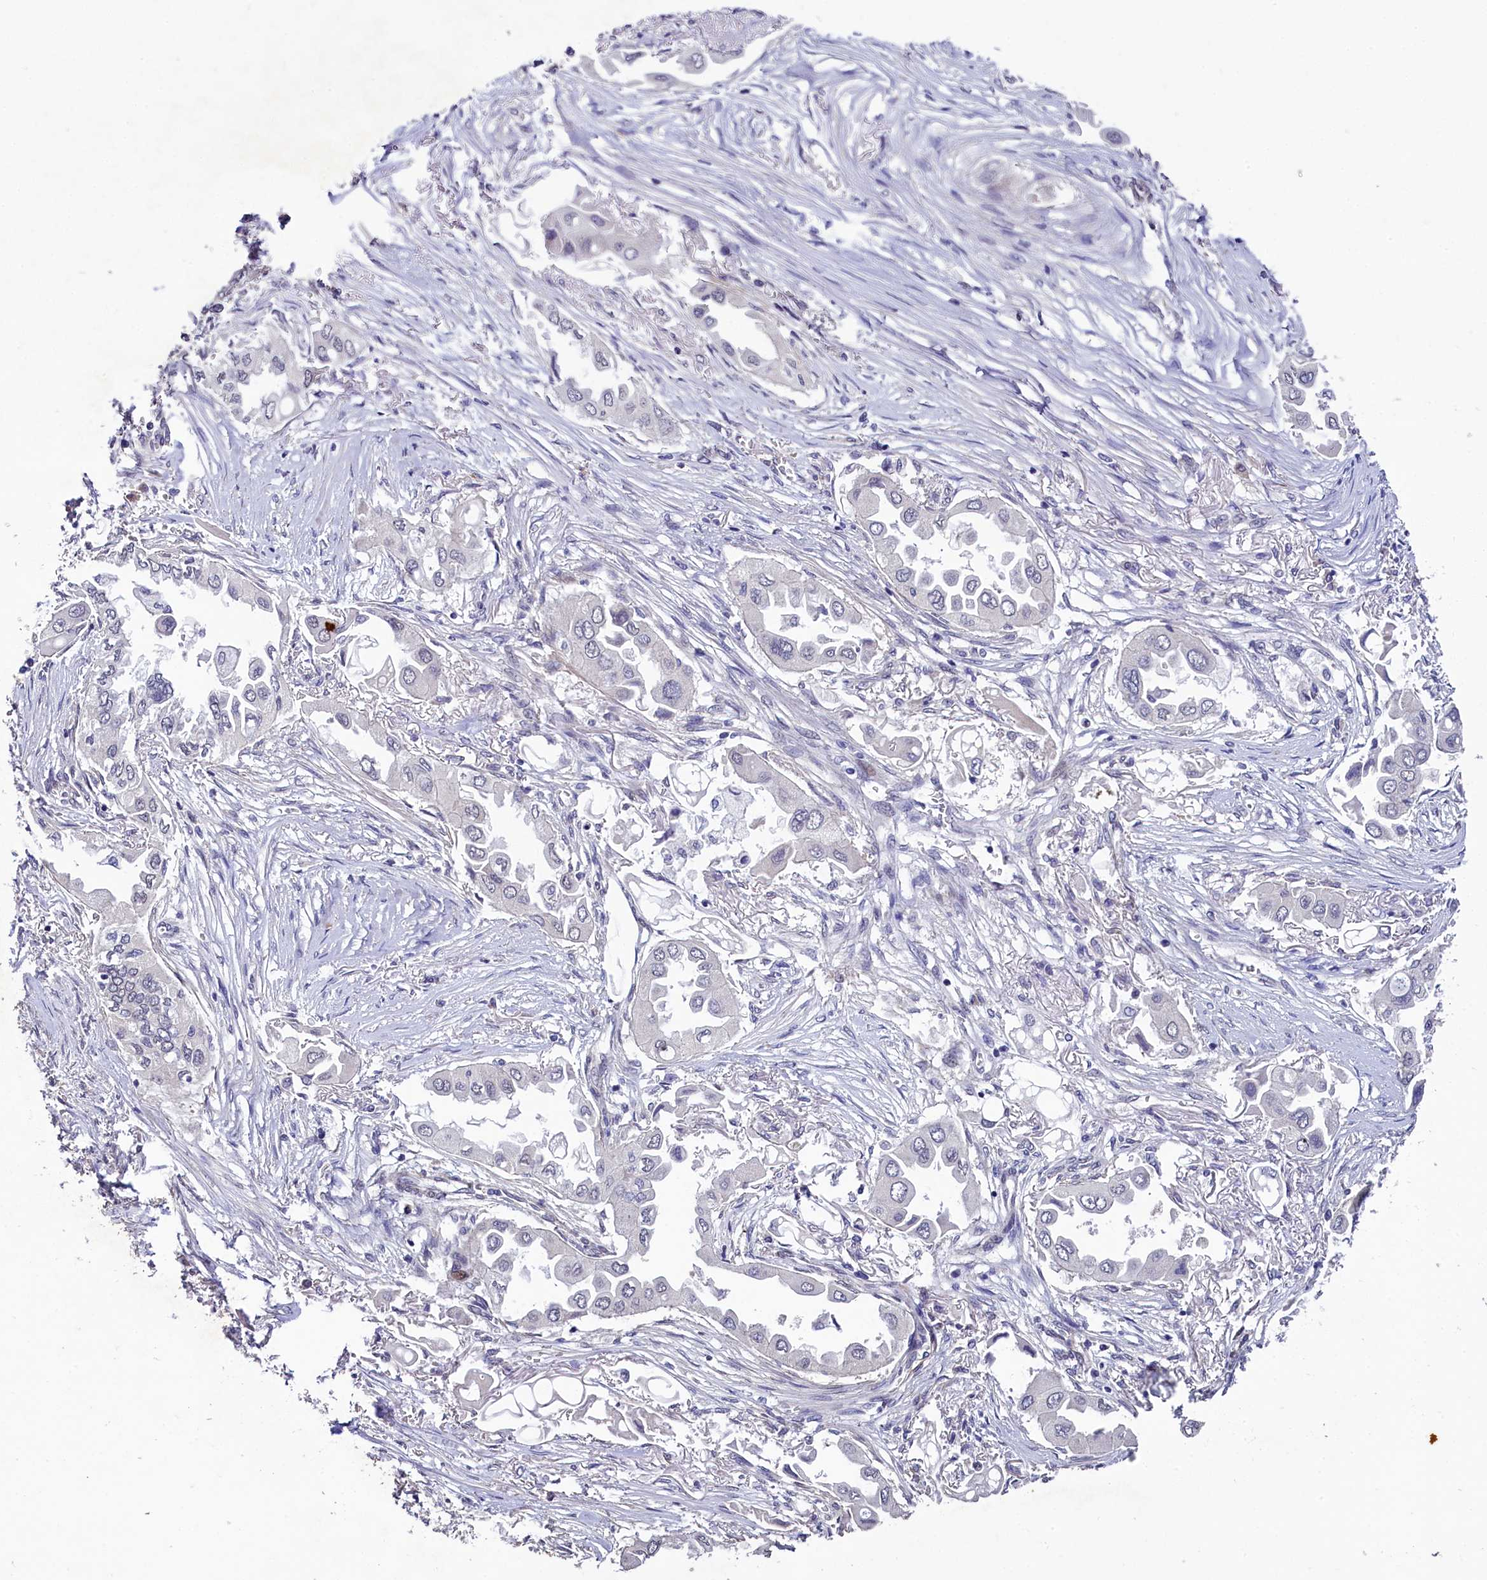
{"staining": {"intensity": "negative", "quantity": "none", "location": "none"}, "tissue": "lung cancer", "cell_type": "Tumor cells", "image_type": "cancer", "snomed": [{"axis": "morphology", "description": "Adenocarcinoma, NOS"}, {"axis": "topography", "description": "Lung"}], "caption": "This is an immunohistochemistry (IHC) histopathology image of lung cancer. There is no staining in tumor cells.", "gene": "SLC39A6", "patient": {"sex": "female", "age": 76}}